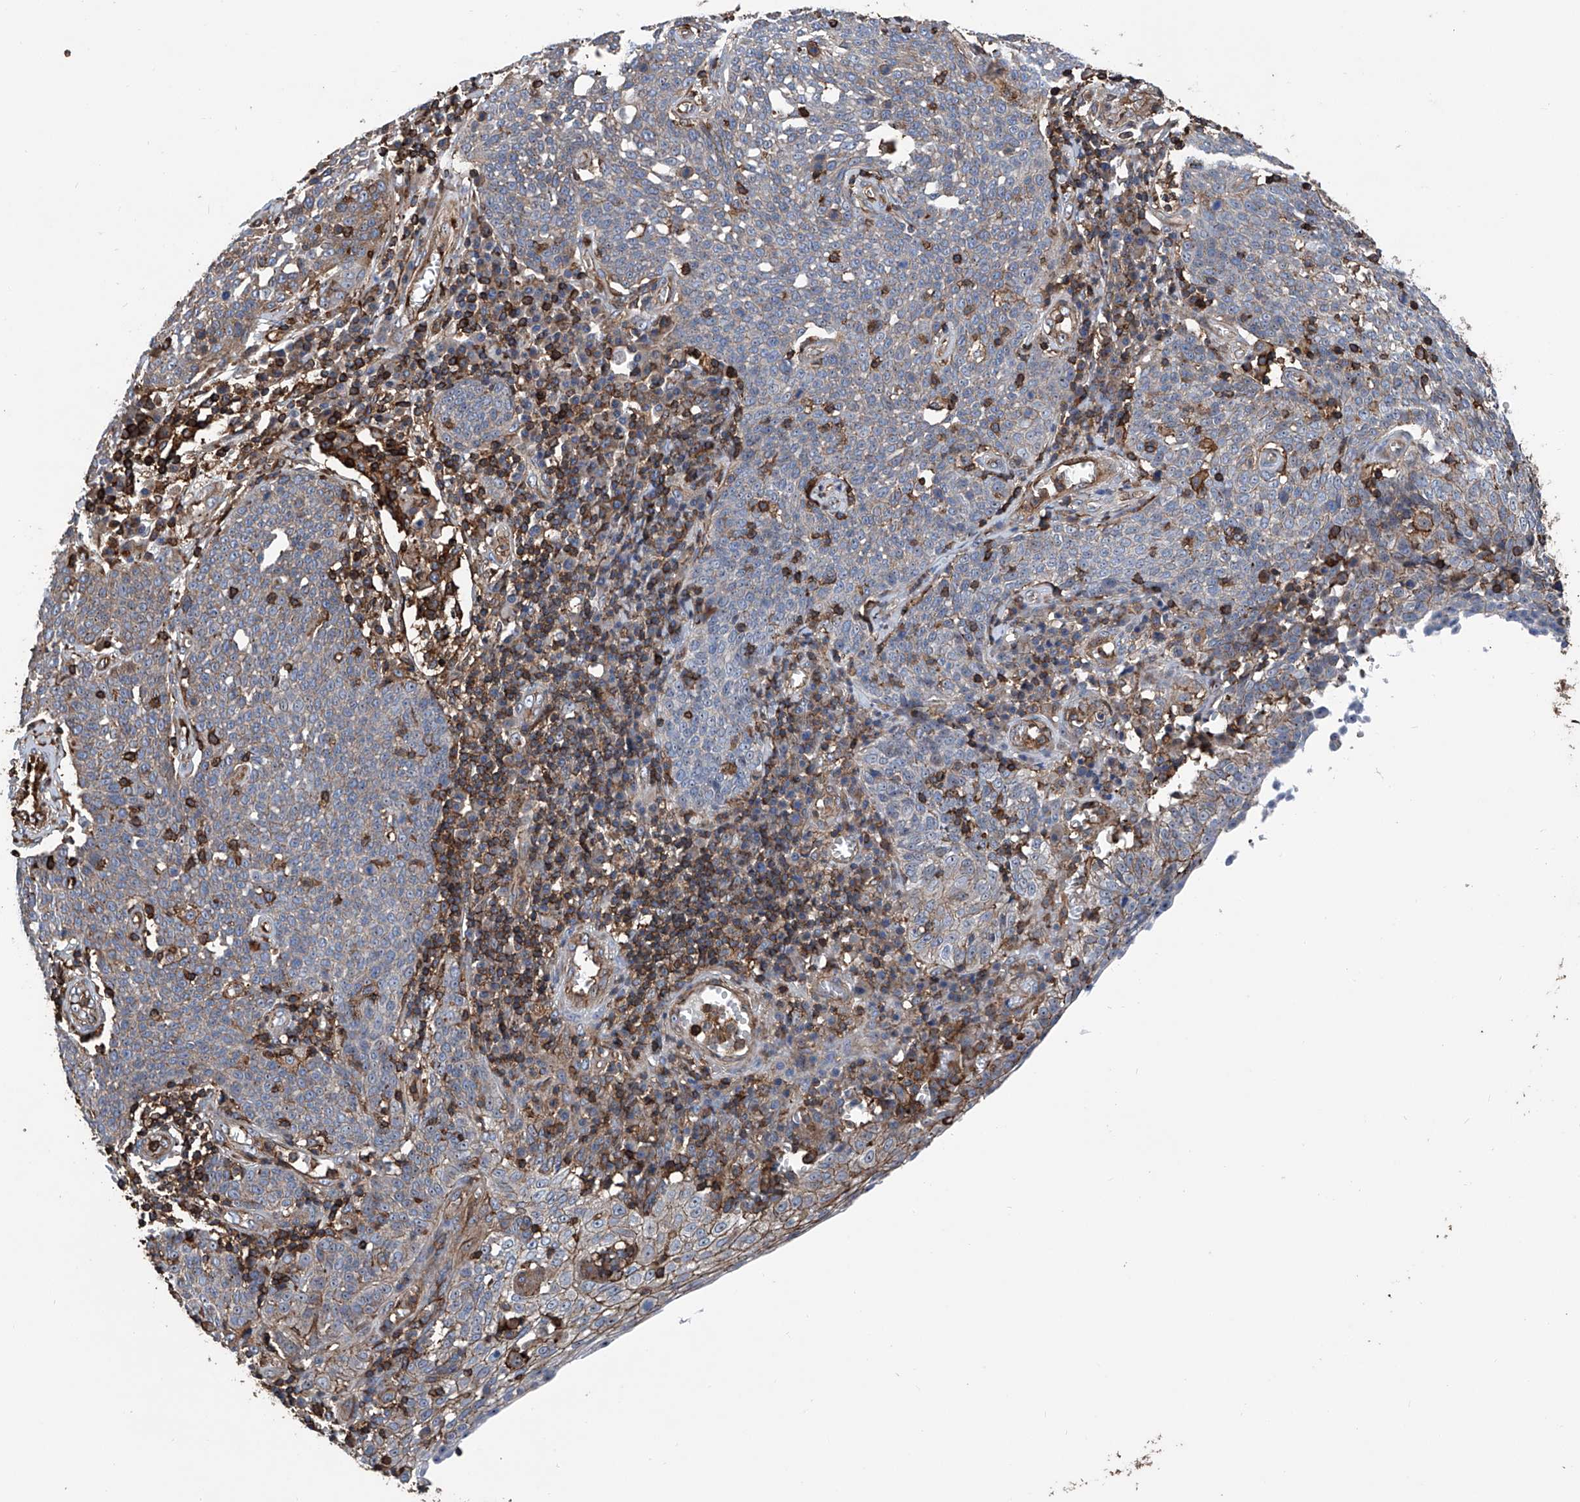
{"staining": {"intensity": "weak", "quantity": "25%-75%", "location": "cytoplasmic/membranous,nuclear"}, "tissue": "cervical cancer", "cell_type": "Tumor cells", "image_type": "cancer", "snomed": [{"axis": "morphology", "description": "Squamous cell carcinoma, NOS"}, {"axis": "topography", "description": "Cervix"}], "caption": "A brown stain shows weak cytoplasmic/membranous and nuclear expression of a protein in squamous cell carcinoma (cervical) tumor cells.", "gene": "ZNF484", "patient": {"sex": "female", "age": 34}}